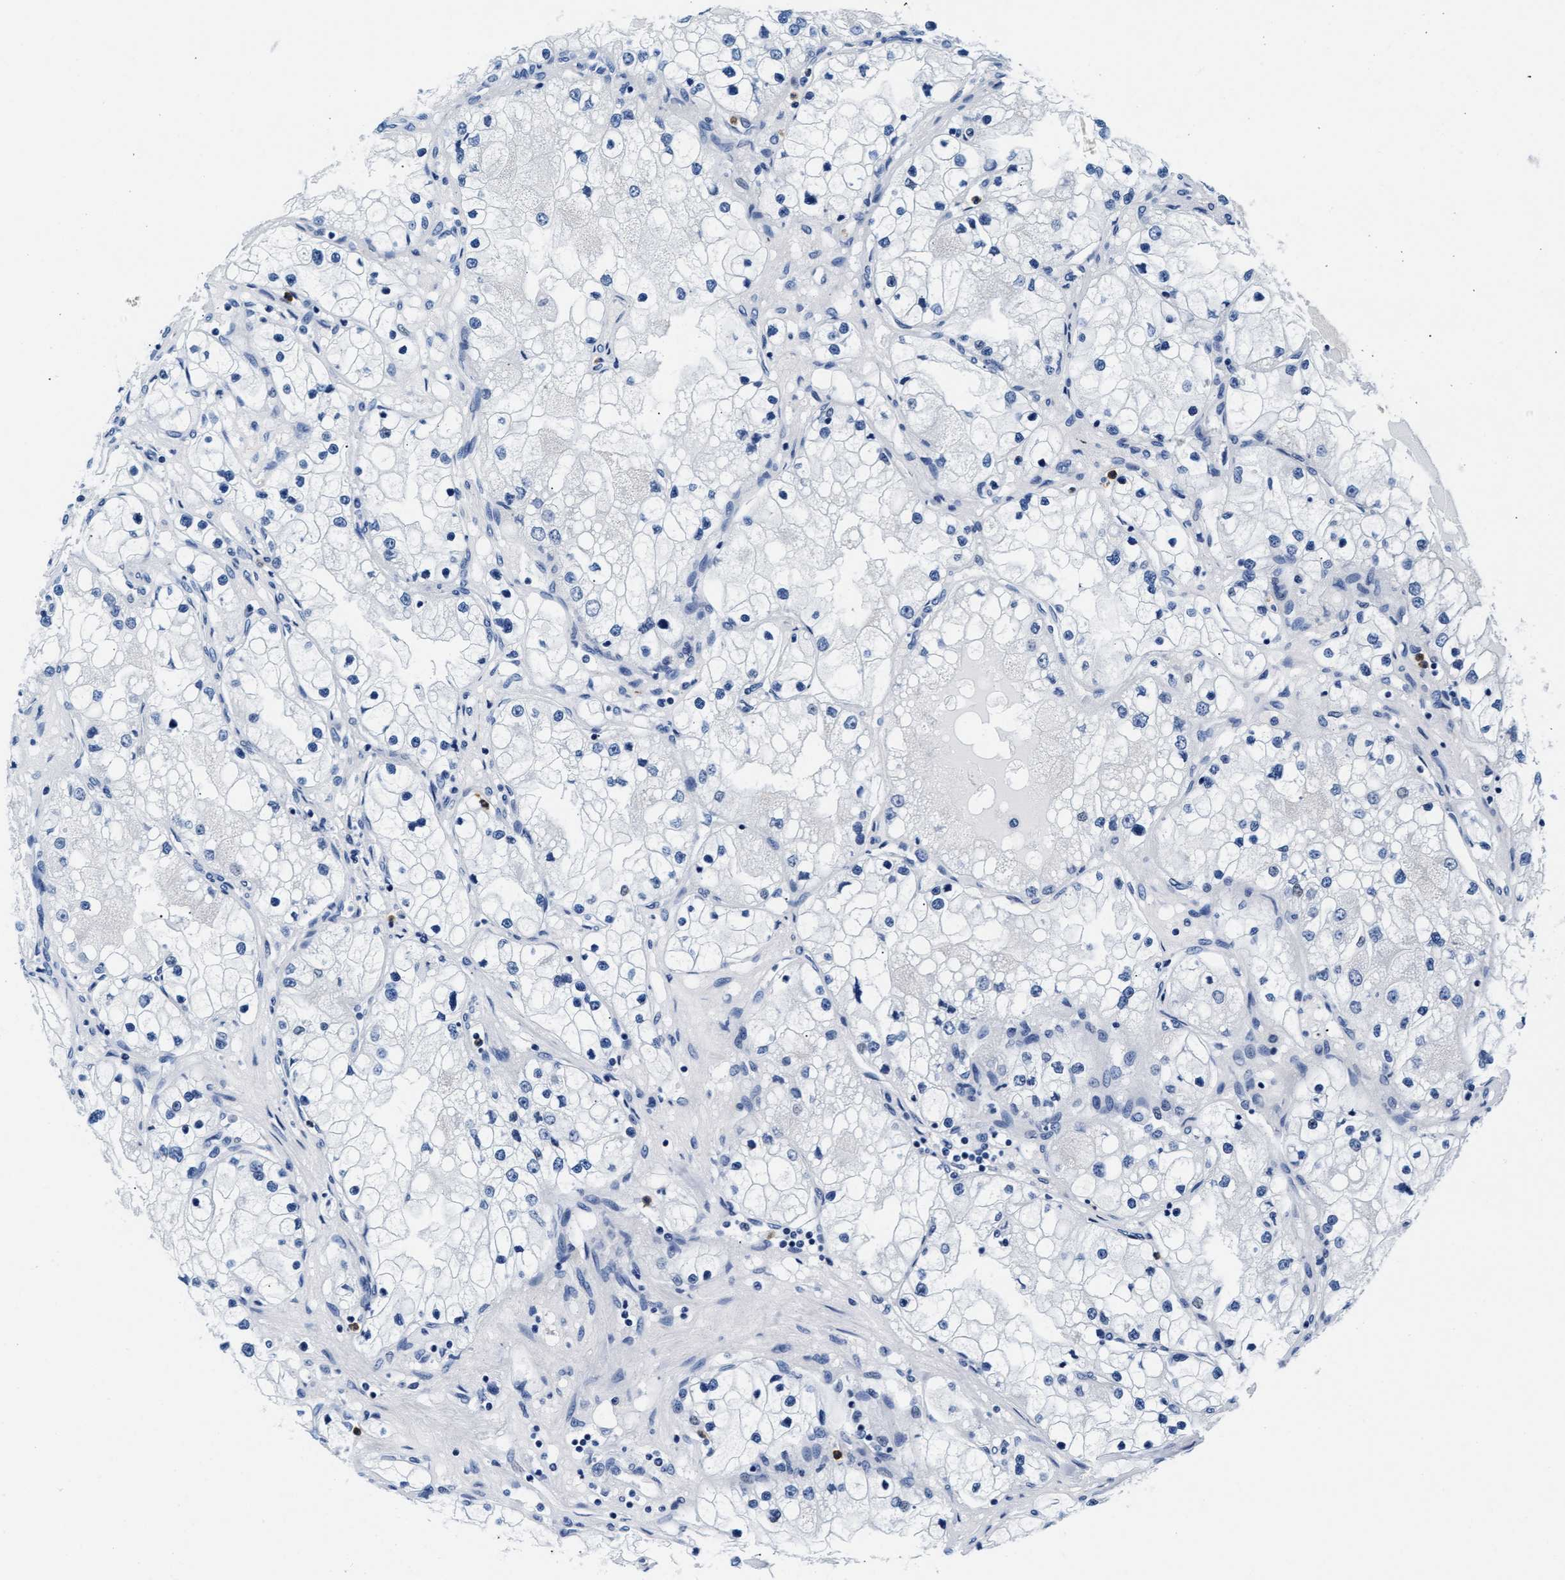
{"staining": {"intensity": "negative", "quantity": "none", "location": "none"}, "tissue": "renal cancer", "cell_type": "Tumor cells", "image_type": "cancer", "snomed": [{"axis": "morphology", "description": "Adenocarcinoma, NOS"}, {"axis": "topography", "description": "Kidney"}], "caption": "Immunohistochemistry image of neoplastic tissue: human renal adenocarcinoma stained with DAB shows no significant protein positivity in tumor cells.", "gene": "MMP8", "patient": {"sex": "male", "age": 68}}